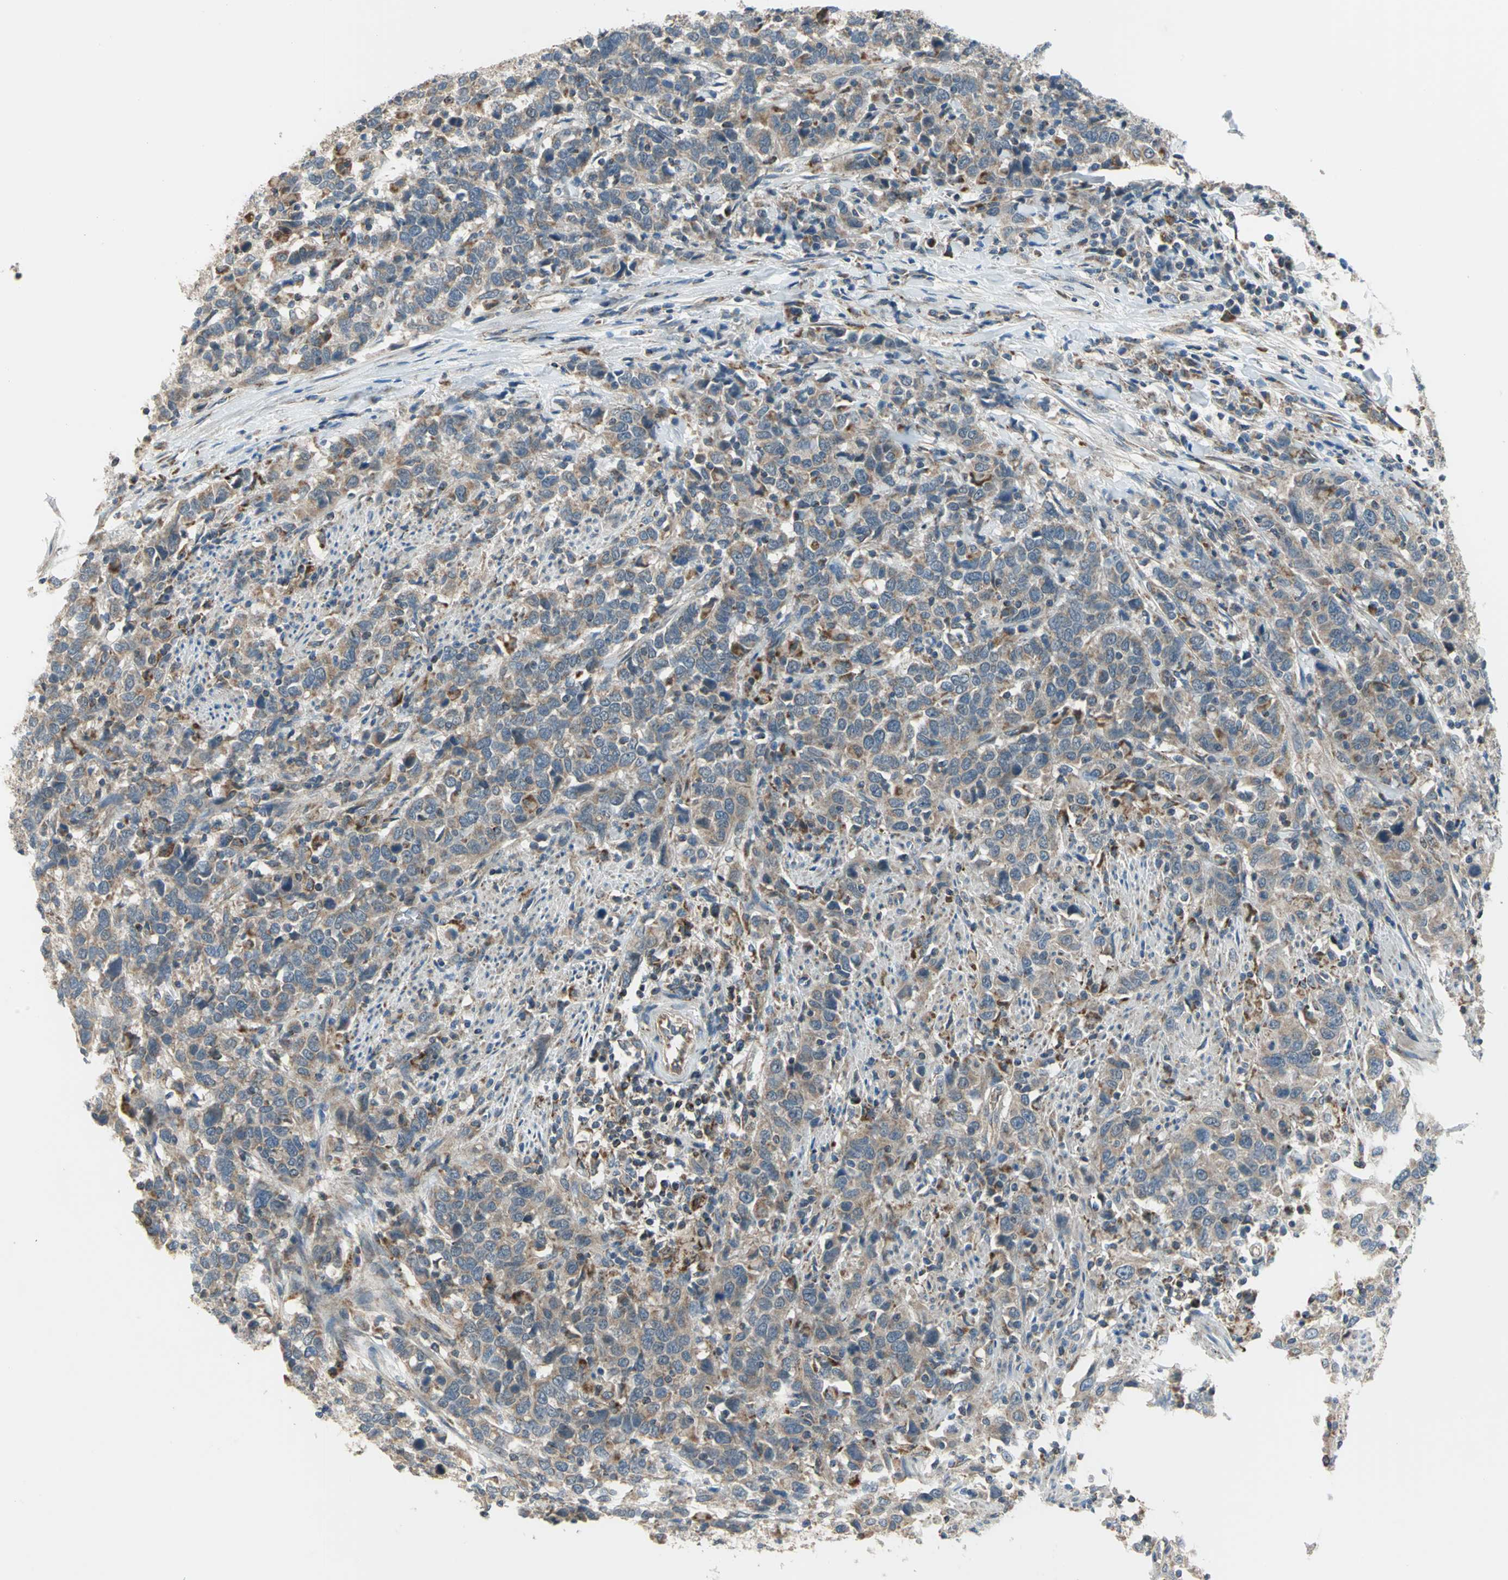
{"staining": {"intensity": "moderate", "quantity": "25%-75%", "location": "cytoplasmic/membranous"}, "tissue": "urothelial cancer", "cell_type": "Tumor cells", "image_type": "cancer", "snomed": [{"axis": "morphology", "description": "Urothelial carcinoma, High grade"}, {"axis": "topography", "description": "Urinary bladder"}], "caption": "High-grade urothelial carcinoma stained with DAB (3,3'-diaminobenzidine) IHC reveals medium levels of moderate cytoplasmic/membranous expression in about 25%-75% of tumor cells.", "gene": "TRAK1", "patient": {"sex": "male", "age": 61}}